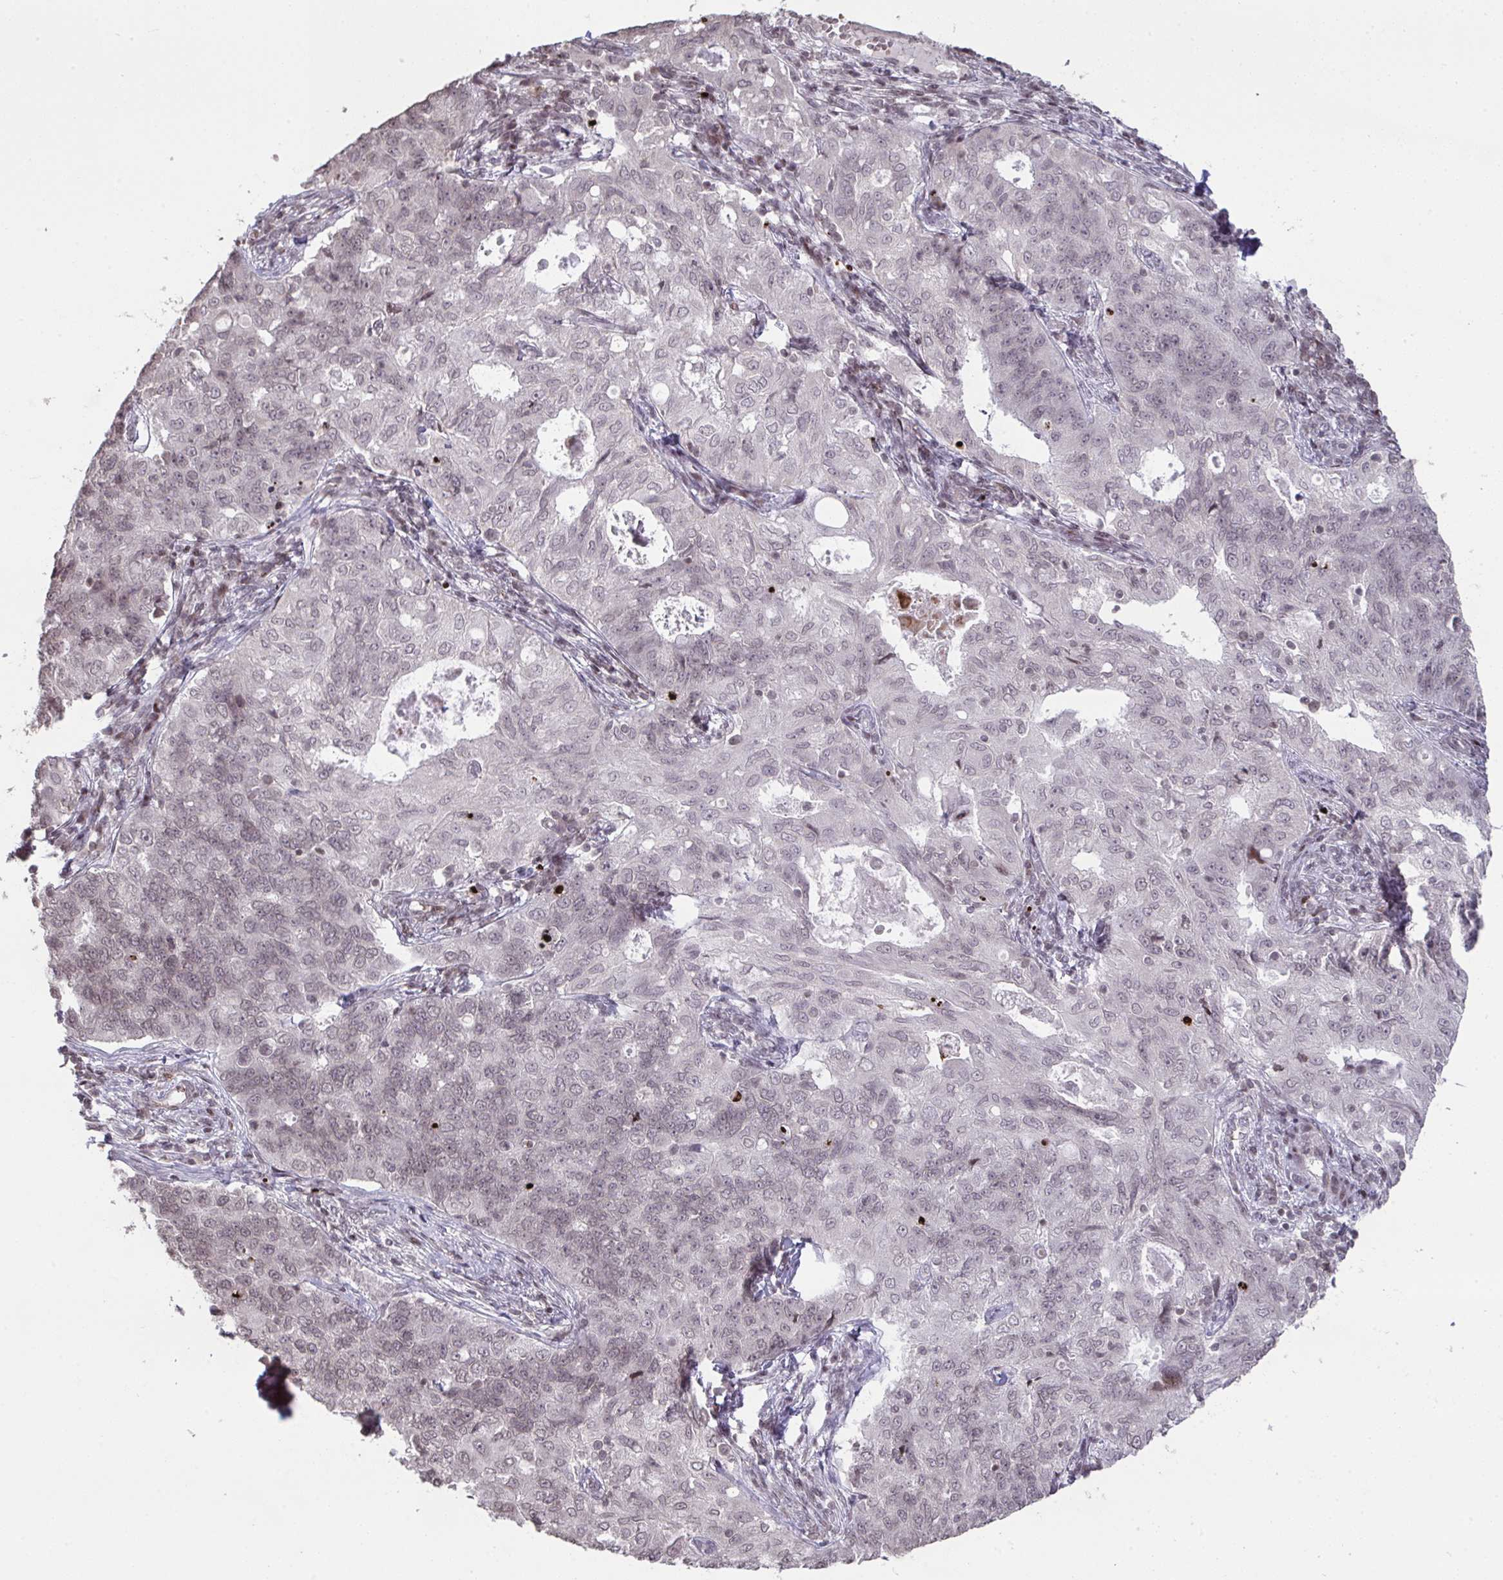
{"staining": {"intensity": "negative", "quantity": "none", "location": "none"}, "tissue": "endometrial cancer", "cell_type": "Tumor cells", "image_type": "cancer", "snomed": [{"axis": "morphology", "description": "Adenocarcinoma, NOS"}, {"axis": "topography", "description": "Endometrium"}], "caption": "High magnification brightfield microscopy of endometrial cancer stained with DAB (brown) and counterstained with hematoxylin (blue): tumor cells show no significant positivity. The staining was performed using DAB (3,3'-diaminobenzidine) to visualize the protein expression in brown, while the nuclei were stained in blue with hematoxylin (Magnification: 20x).", "gene": "NIP7", "patient": {"sex": "female", "age": 43}}